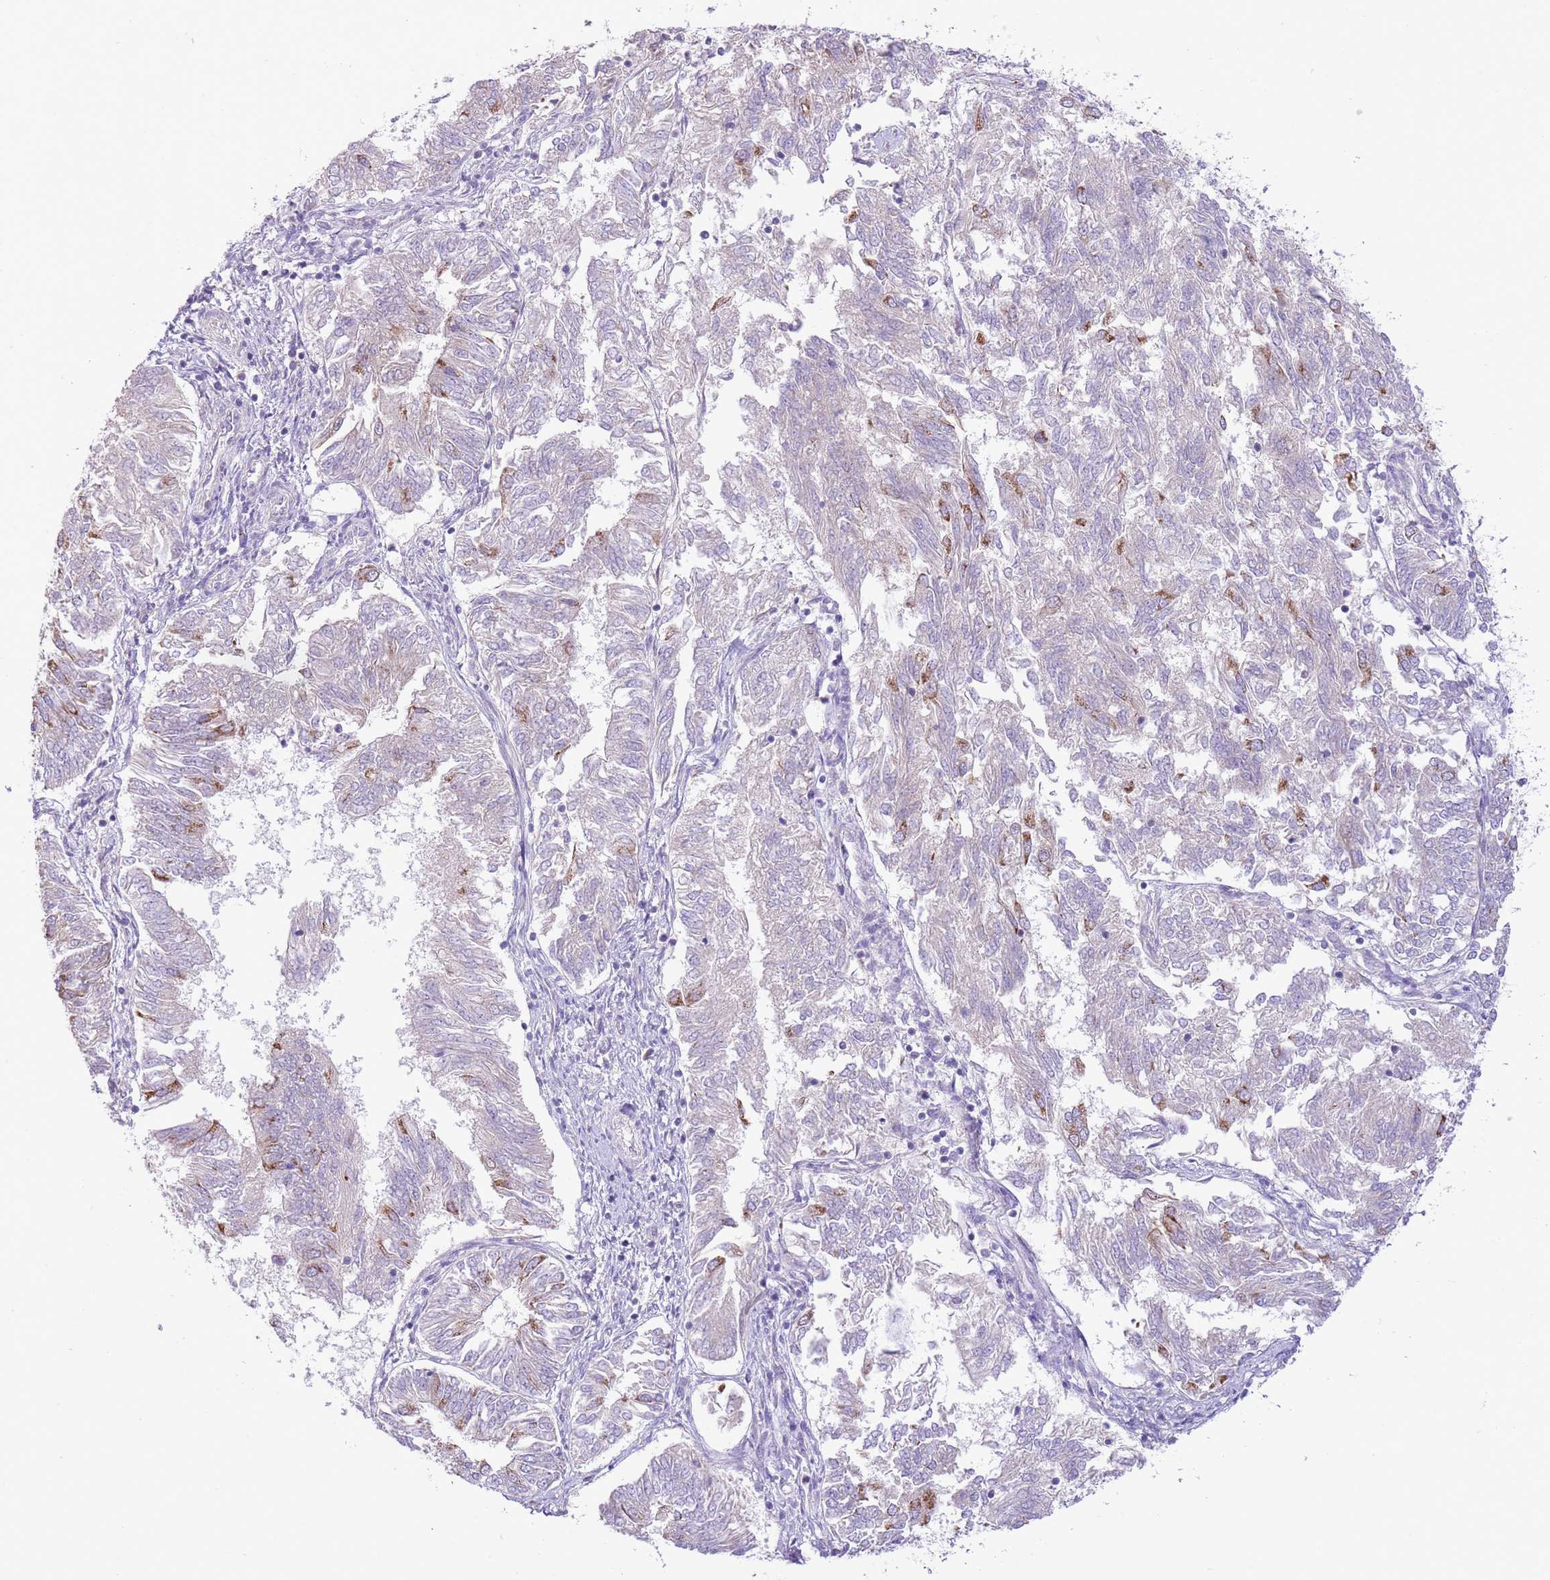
{"staining": {"intensity": "moderate", "quantity": "<25%", "location": "cytoplasmic/membranous"}, "tissue": "endometrial cancer", "cell_type": "Tumor cells", "image_type": "cancer", "snomed": [{"axis": "morphology", "description": "Adenocarcinoma, NOS"}, {"axis": "topography", "description": "Endometrium"}], "caption": "There is low levels of moderate cytoplasmic/membranous positivity in tumor cells of endometrial adenocarcinoma, as demonstrated by immunohistochemical staining (brown color).", "gene": "OAZ2", "patient": {"sex": "female", "age": 58}}